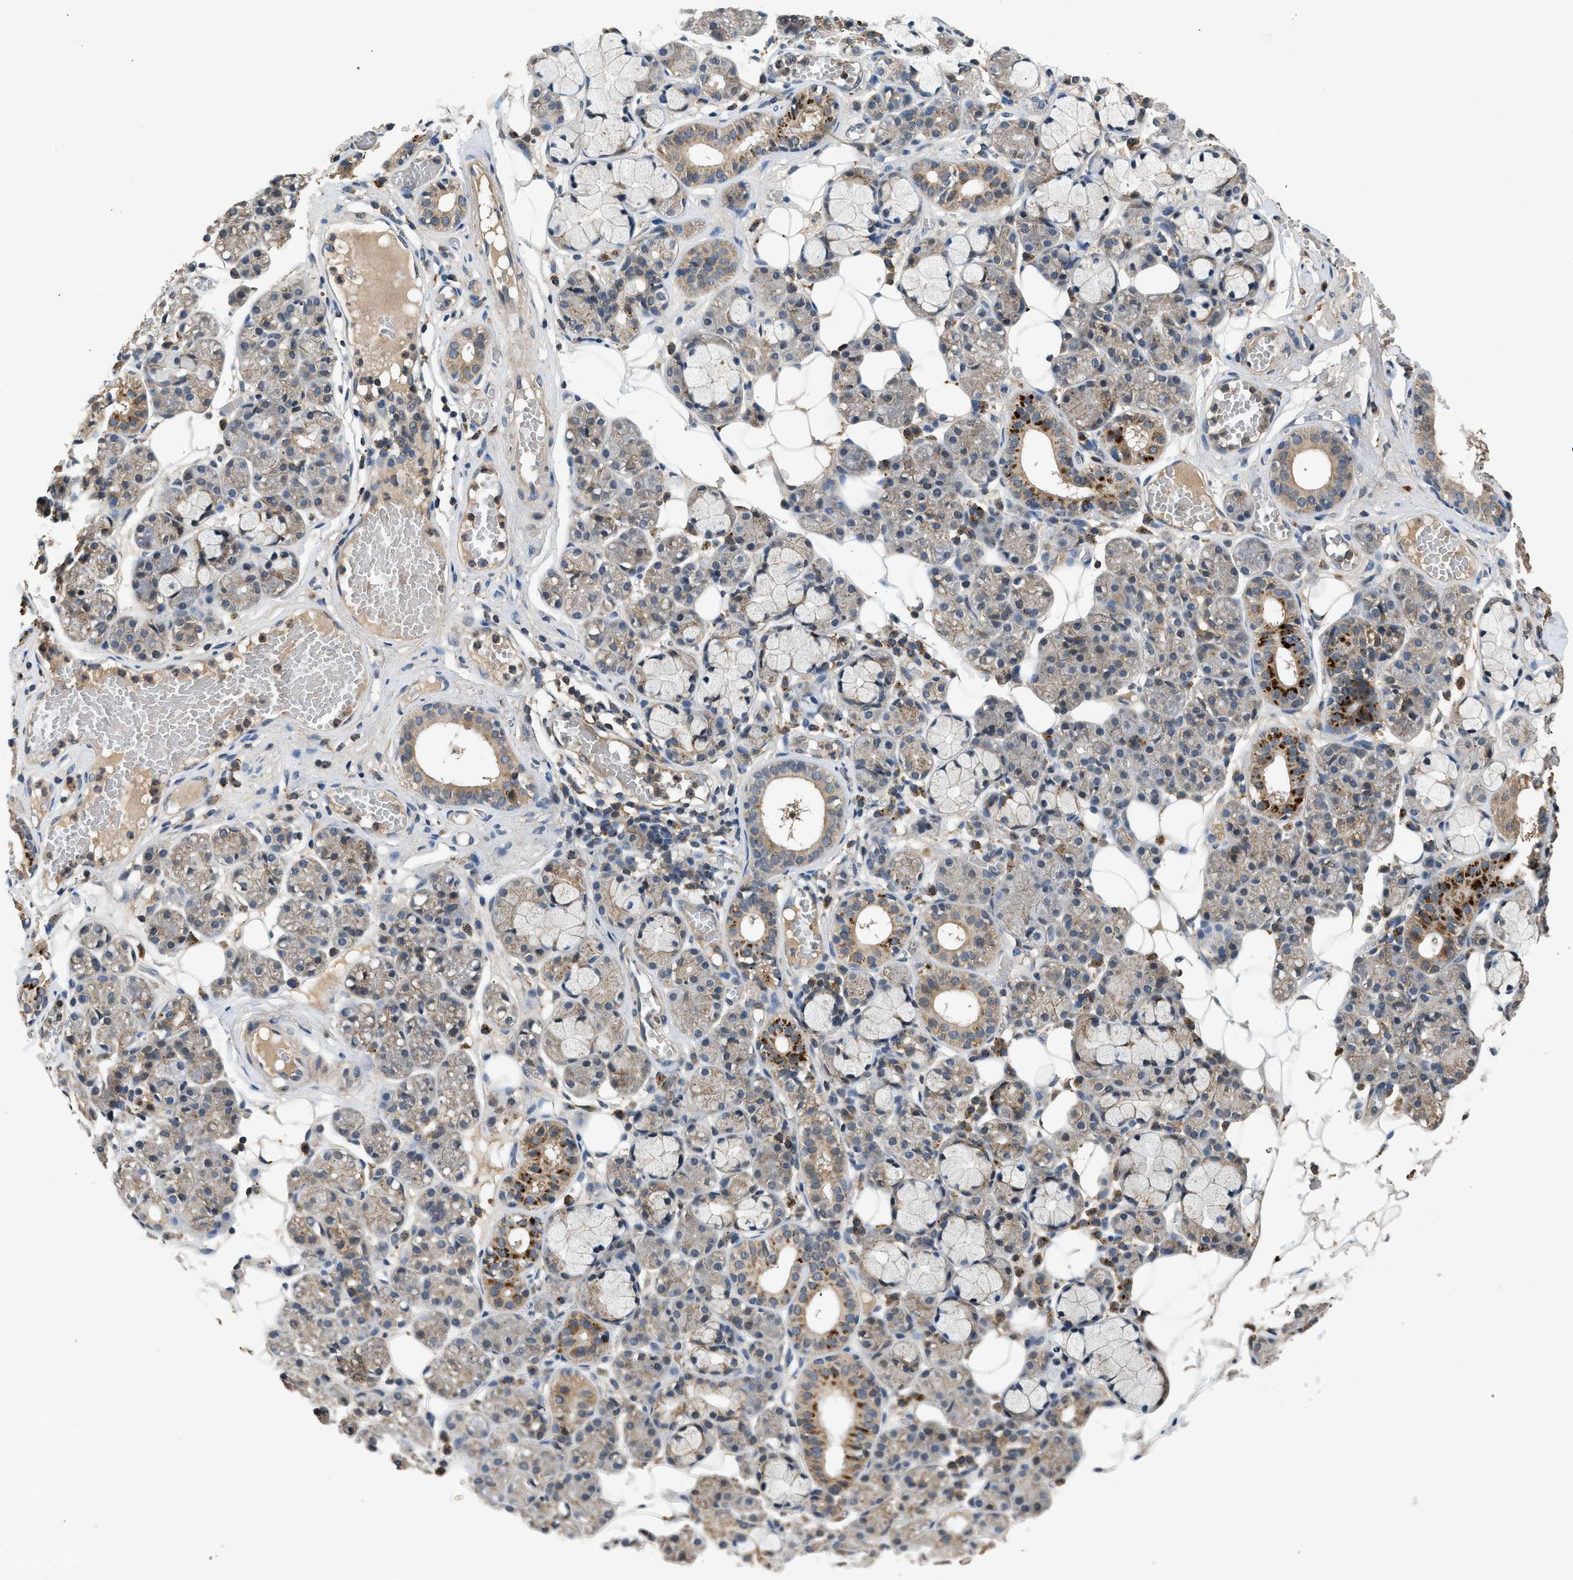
{"staining": {"intensity": "strong", "quantity": "<25%", "location": "cytoplasmic/membranous"}, "tissue": "salivary gland", "cell_type": "Glandular cells", "image_type": "normal", "snomed": [{"axis": "morphology", "description": "Normal tissue, NOS"}, {"axis": "topography", "description": "Salivary gland"}], "caption": "Benign salivary gland displays strong cytoplasmic/membranous expression in approximately <25% of glandular cells.", "gene": "SLC15A4", "patient": {"sex": "male", "age": 63}}